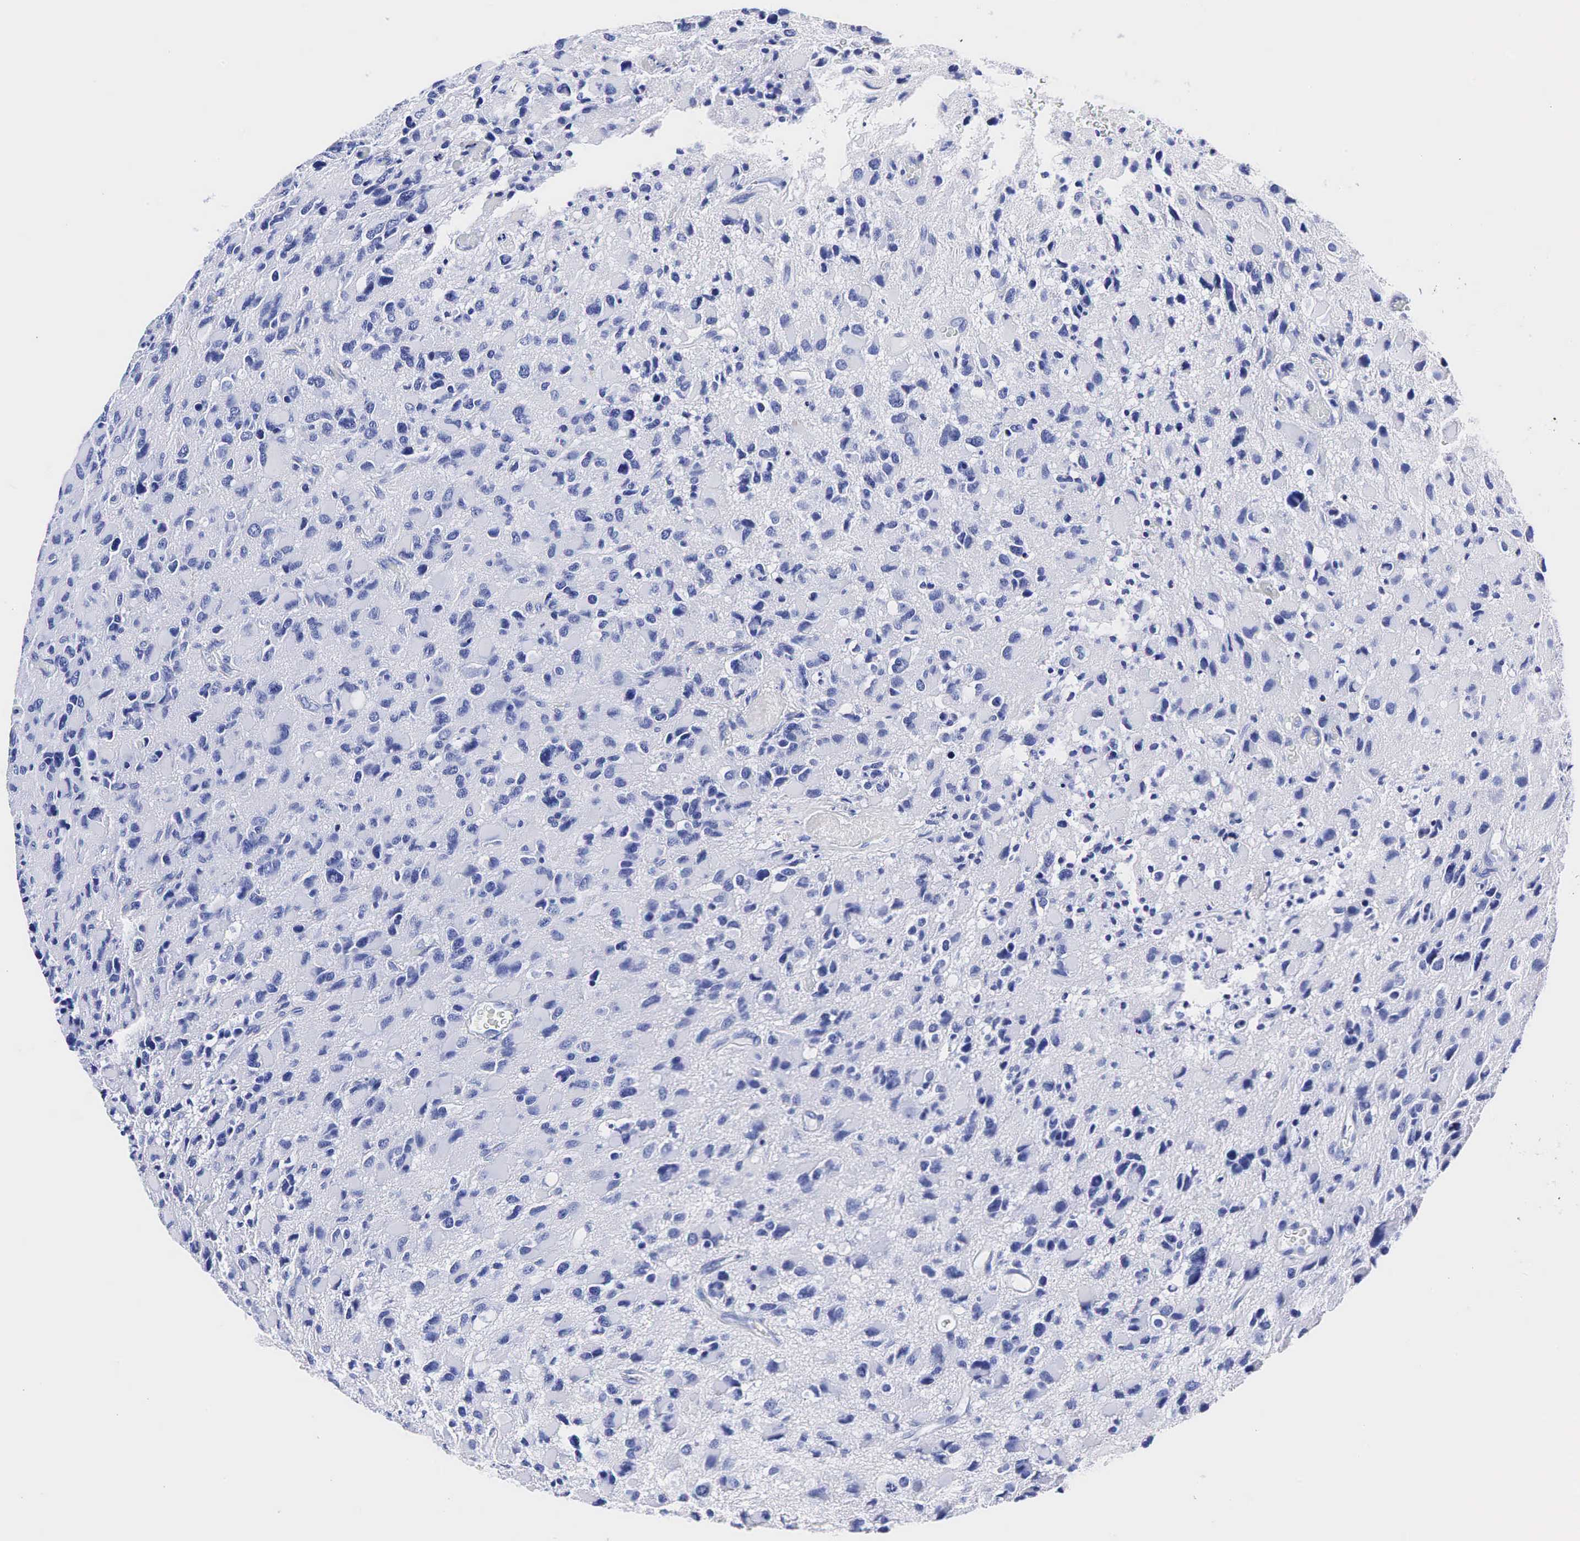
{"staining": {"intensity": "negative", "quantity": "none", "location": "none"}, "tissue": "glioma", "cell_type": "Tumor cells", "image_type": "cancer", "snomed": [{"axis": "morphology", "description": "Glioma, malignant, High grade"}, {"axis": "topography", "description": "Brain"}], "caption": "A high-resolution image shows immunohistochemistry (IHC) staining of malignant glioma (high-grade), which displays no significant staining in tumor cells.", "gene": "TG", "patient": {"sex": "male", "age": 69}}